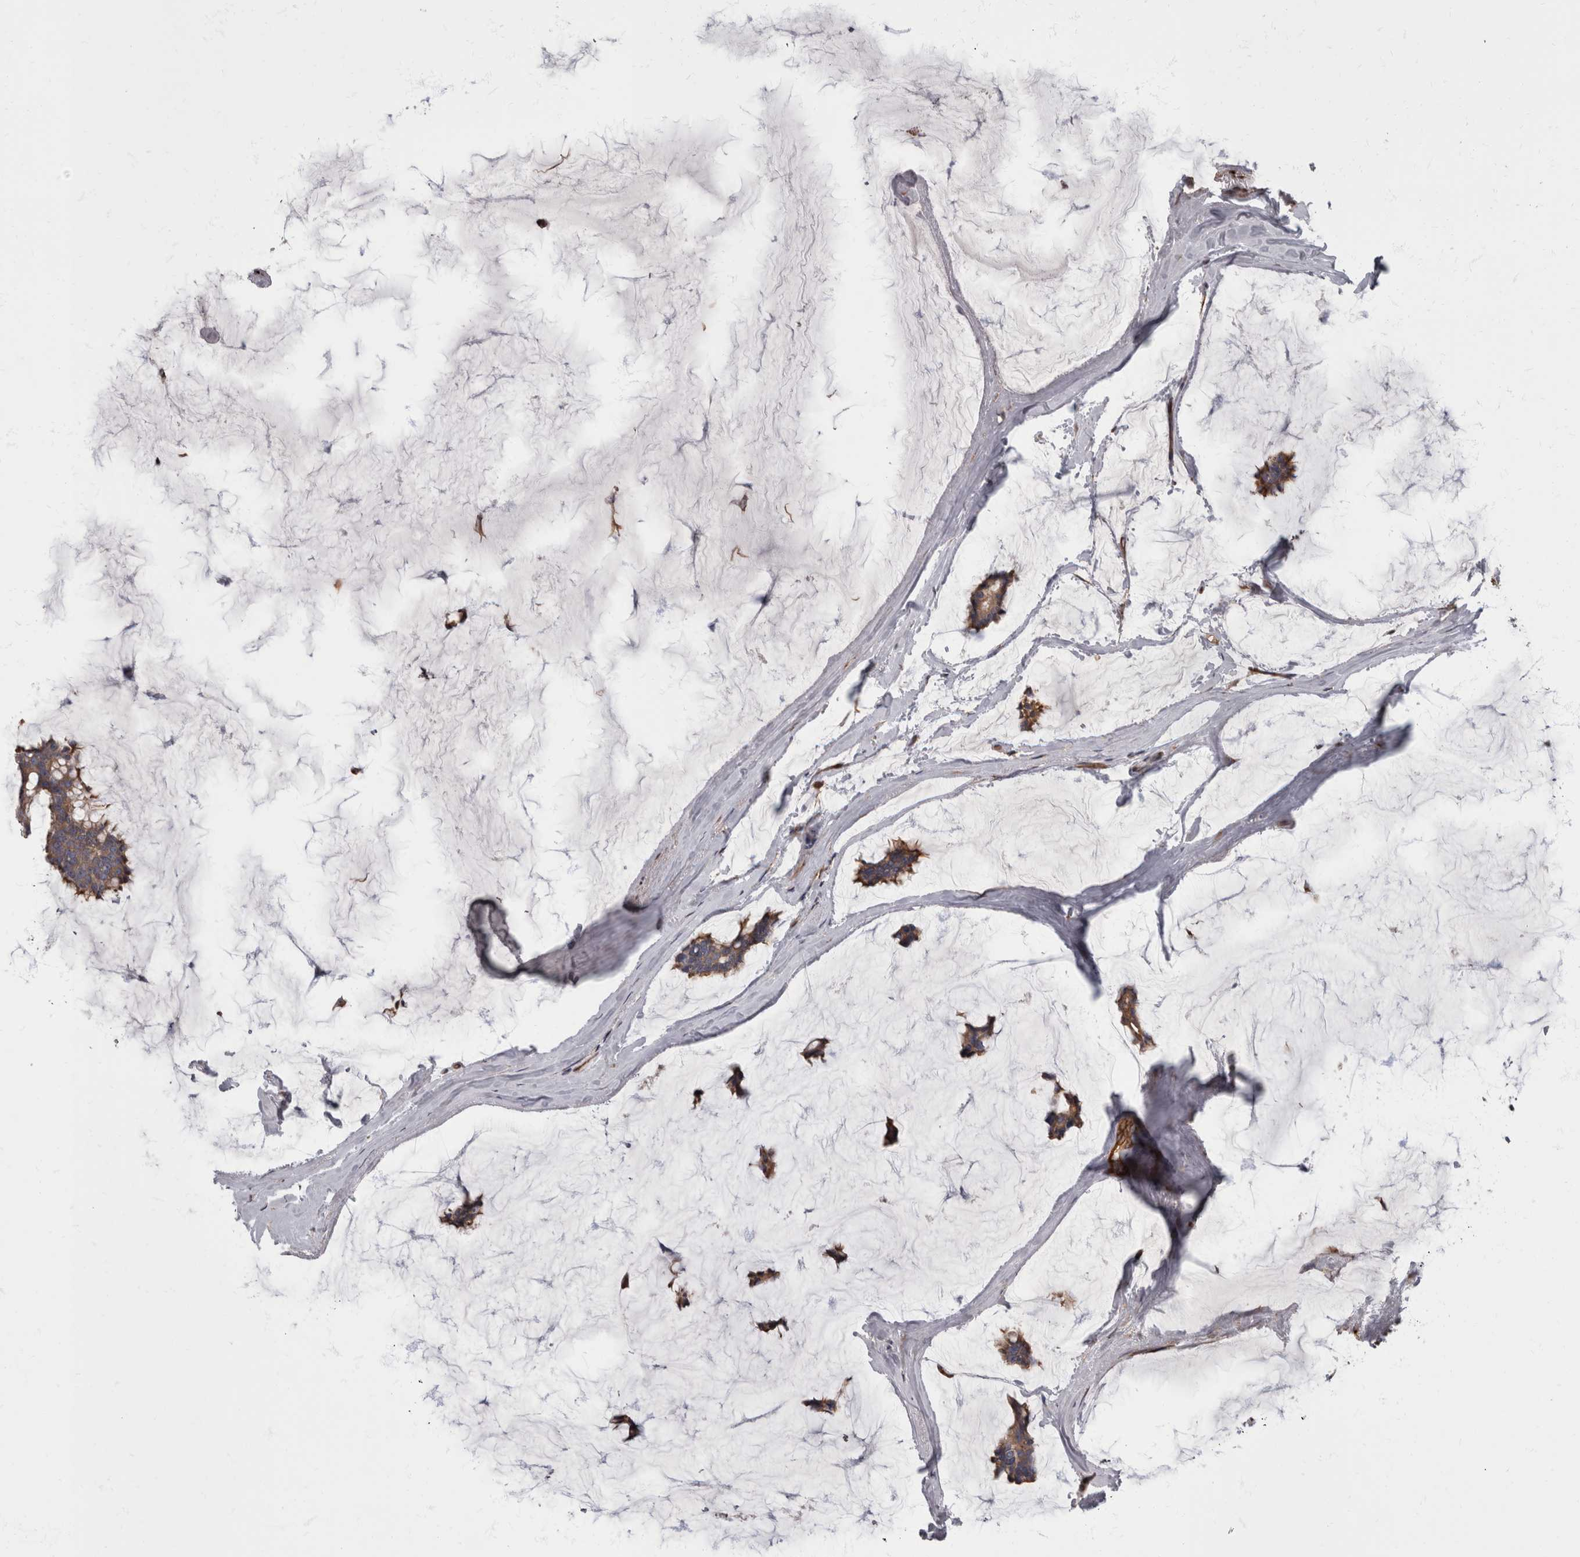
{"staining": {"intensity": "moderate", "quantity": ">75%", "location": "cytoplasmic/membranous"}, "tissue": "breast cancer", "cell_type": "Tumor cells", "image_type": "cancer", "snomed": [{"axis": "morphology", "description": "Duct carcinoma"}, {"axis": "topography", "description": "Breast"}], "caption": "Immunohistochemical staining of invasive ductal carcinoma (breast) exhibits medium levels of moderate cytoplasmic/membranous protein positivity in about >75% of tumor cells. The protein is stained brown, and the nuclei are stained in blue (DAB IHC with brightfield microscopy, high magnification).", "gene": "HOOK3", "patient": {"sex": "female", "age": 93}}